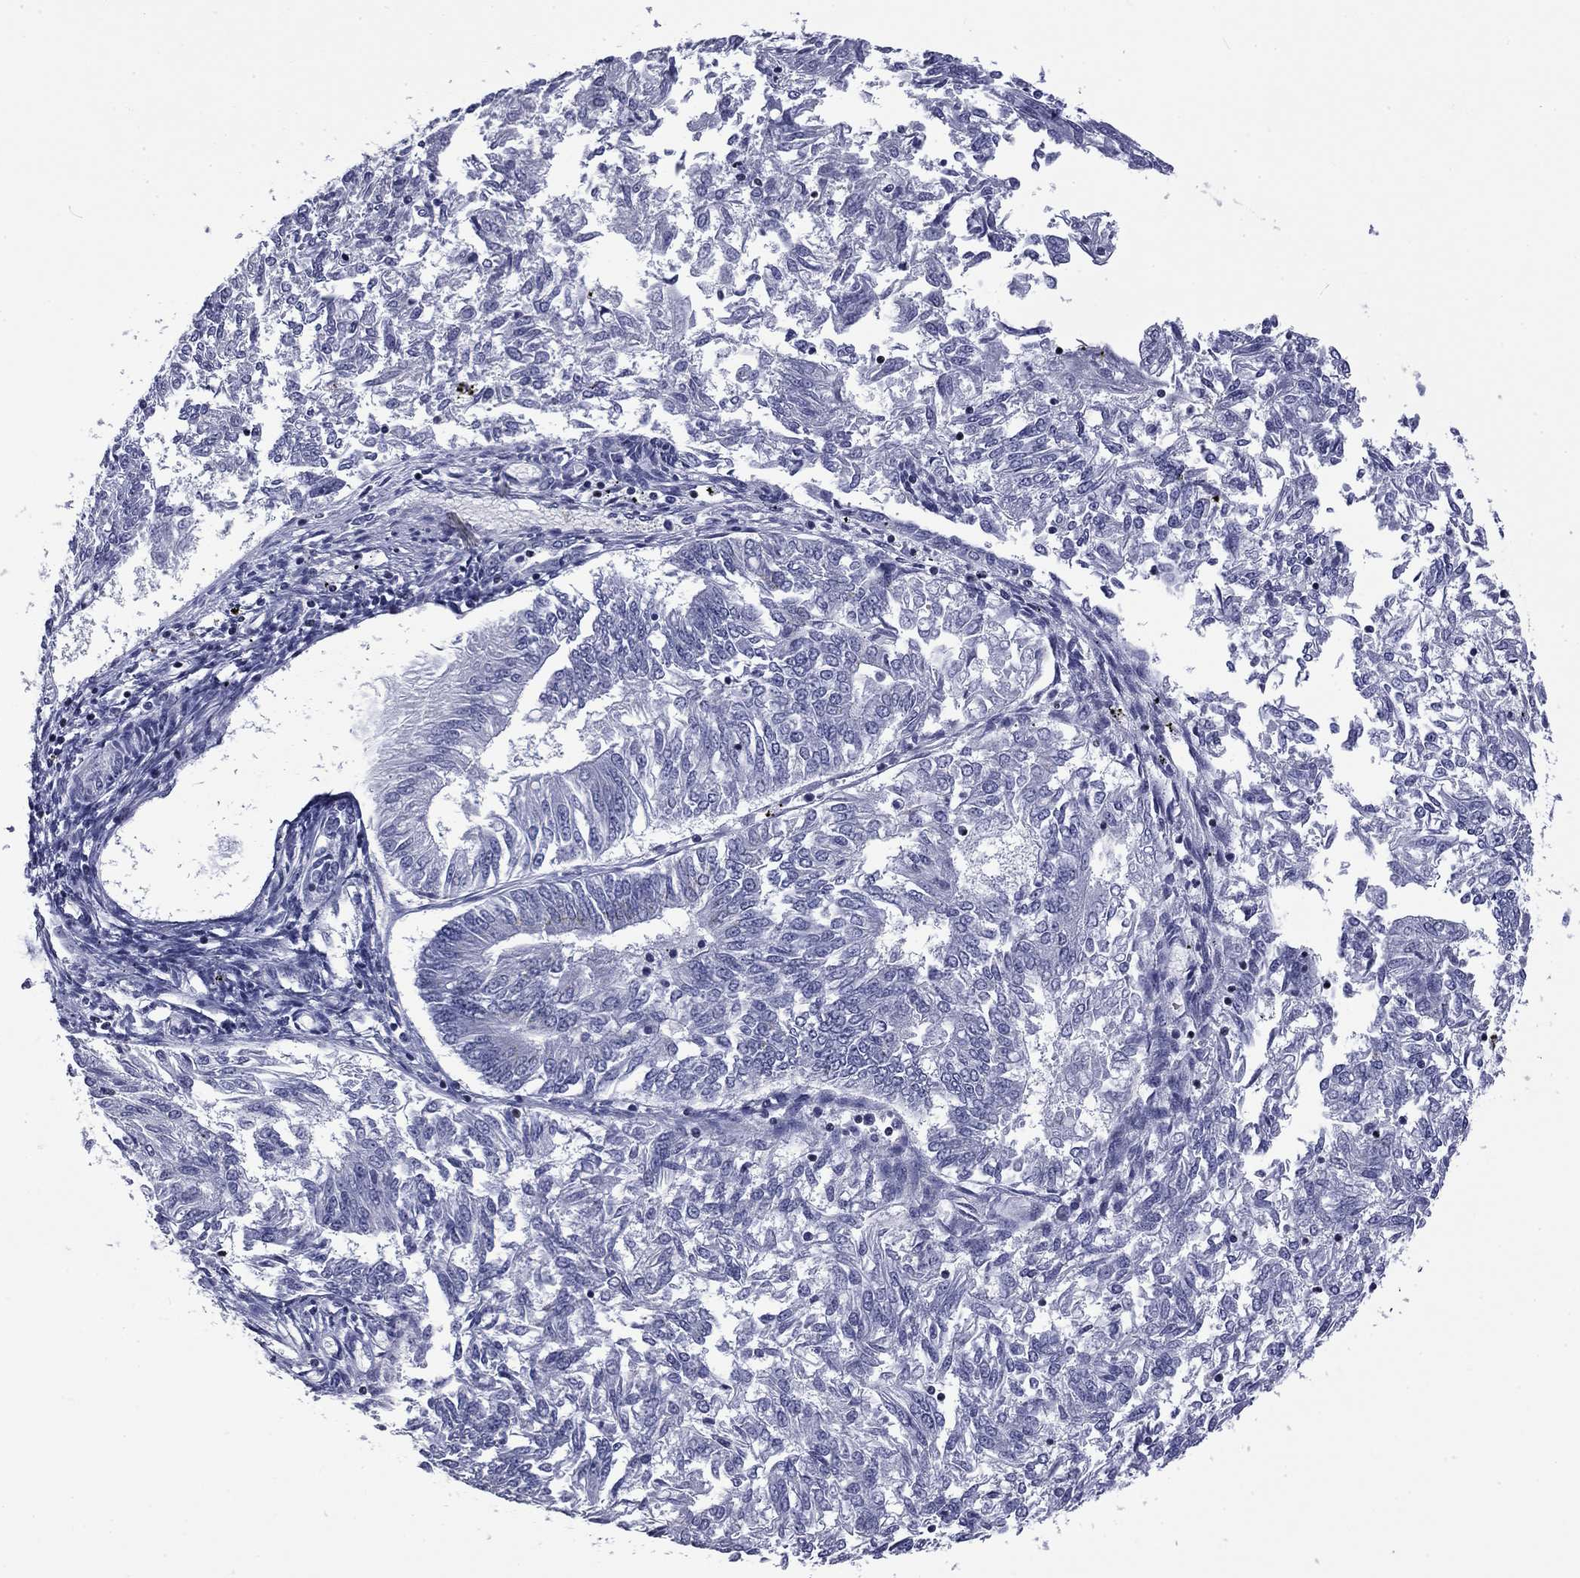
{"staining": {"intensity": "negative", "quantity": "none", "location": "none"}, "tissue": "endometrial cancer", "cell_type": "Tumor cells", "image_type": "cancer", "snomed": [{"axis": "morphology", "description": "Adenocarcinoma, NOS"}, {"axis": "topography", "description": "Endometrium"}], "caption": "An immunohistochemistry (IHC) micrograph of endometrial cancer is shown. There is no staining in tumor cells of endometrial cancer.", "gene": "IKZF3", "patient": {"sex": "female", "age": 58}}